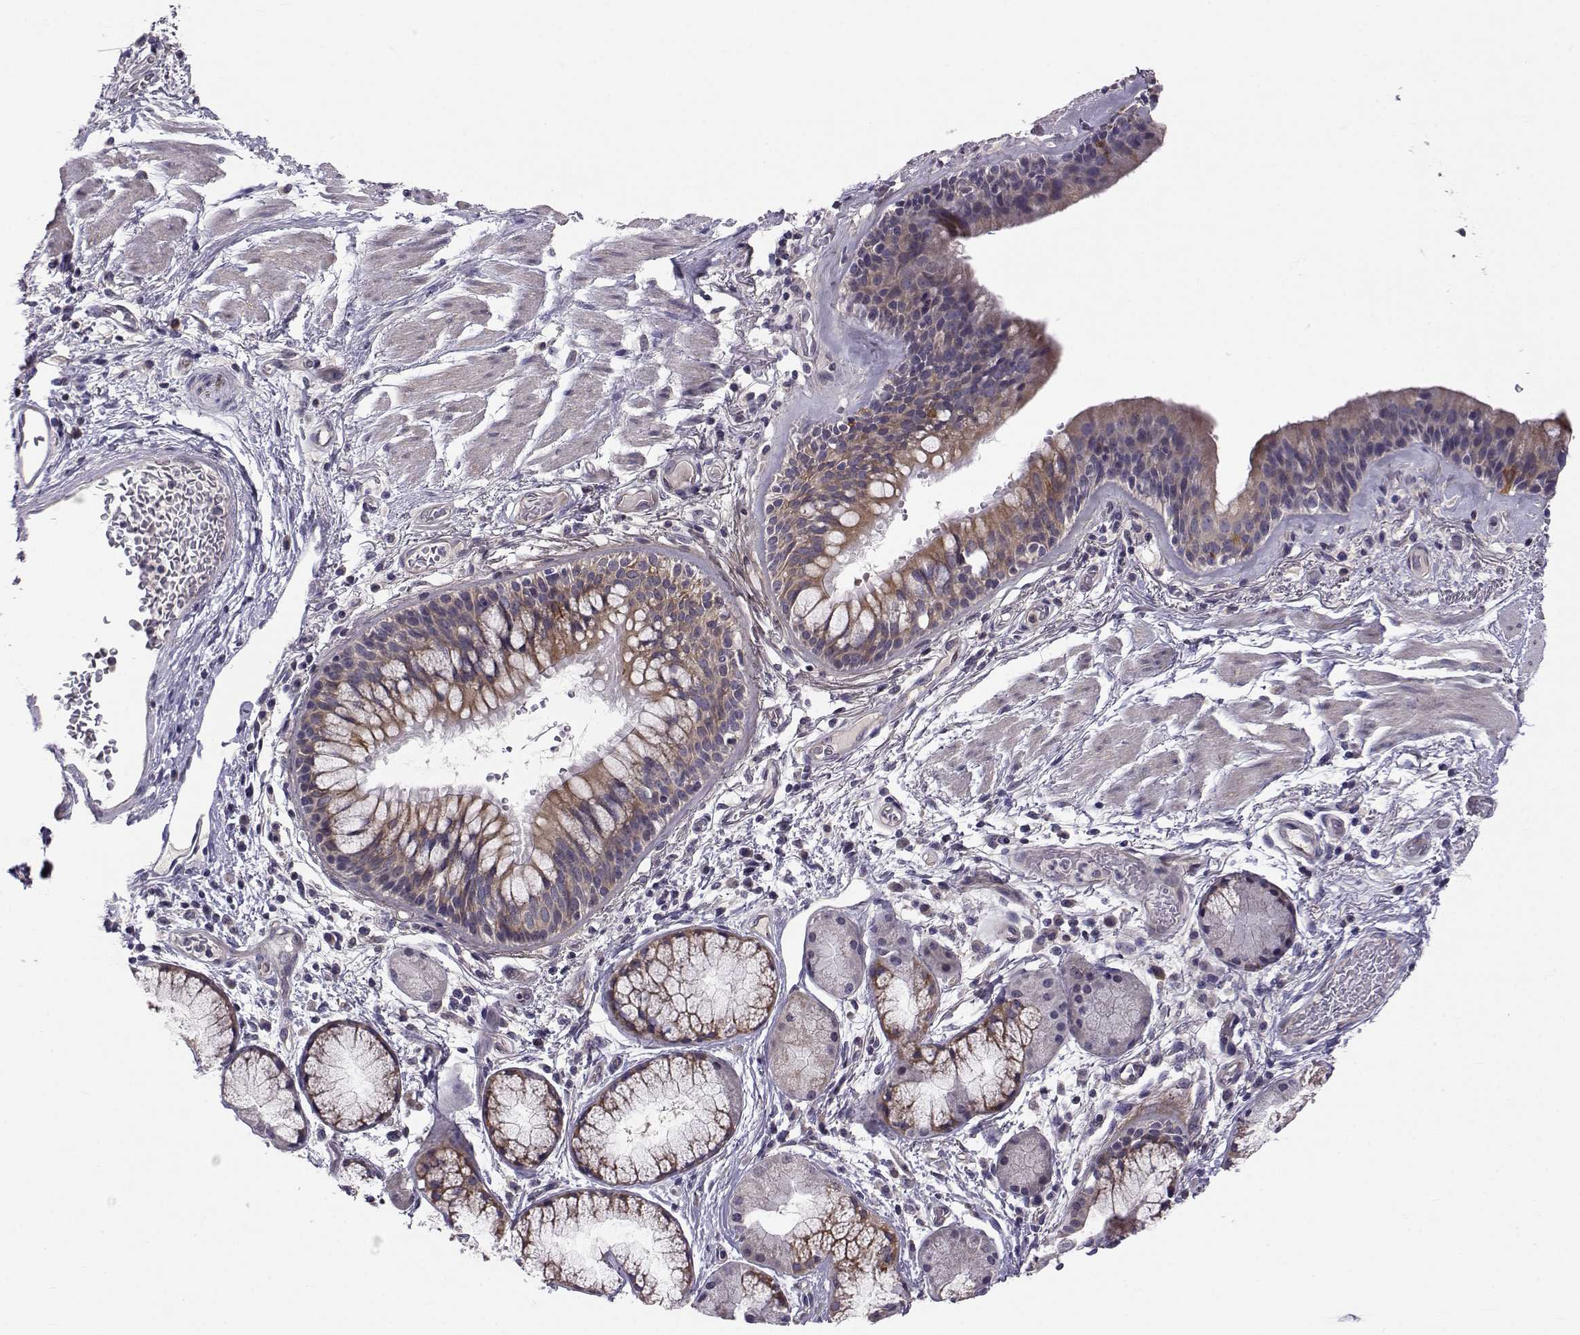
{"staining": {"intensity": "moderate", "quantity": ">75%", "location": "cytoplasmic/membranous"}, "tissue": "bronchus", "cell_type": "Respiratory epithelial cells", "image_type": "normal", "snomed": [{"axis": "morphology", "description": "Normal tissue, NOS"}, {"axis": "topography", "description": "Bronchus"}, {"axis": "topography", "description": "Lung"}], "caption": "Human bronchus stained with a brown dye reveals moderate cytoplasmic/membranous positive staining in approximately >75% of respiratory epithelial cells.", "gene": "PEX5L", "patient": {"sex": "female", "age": 57}}